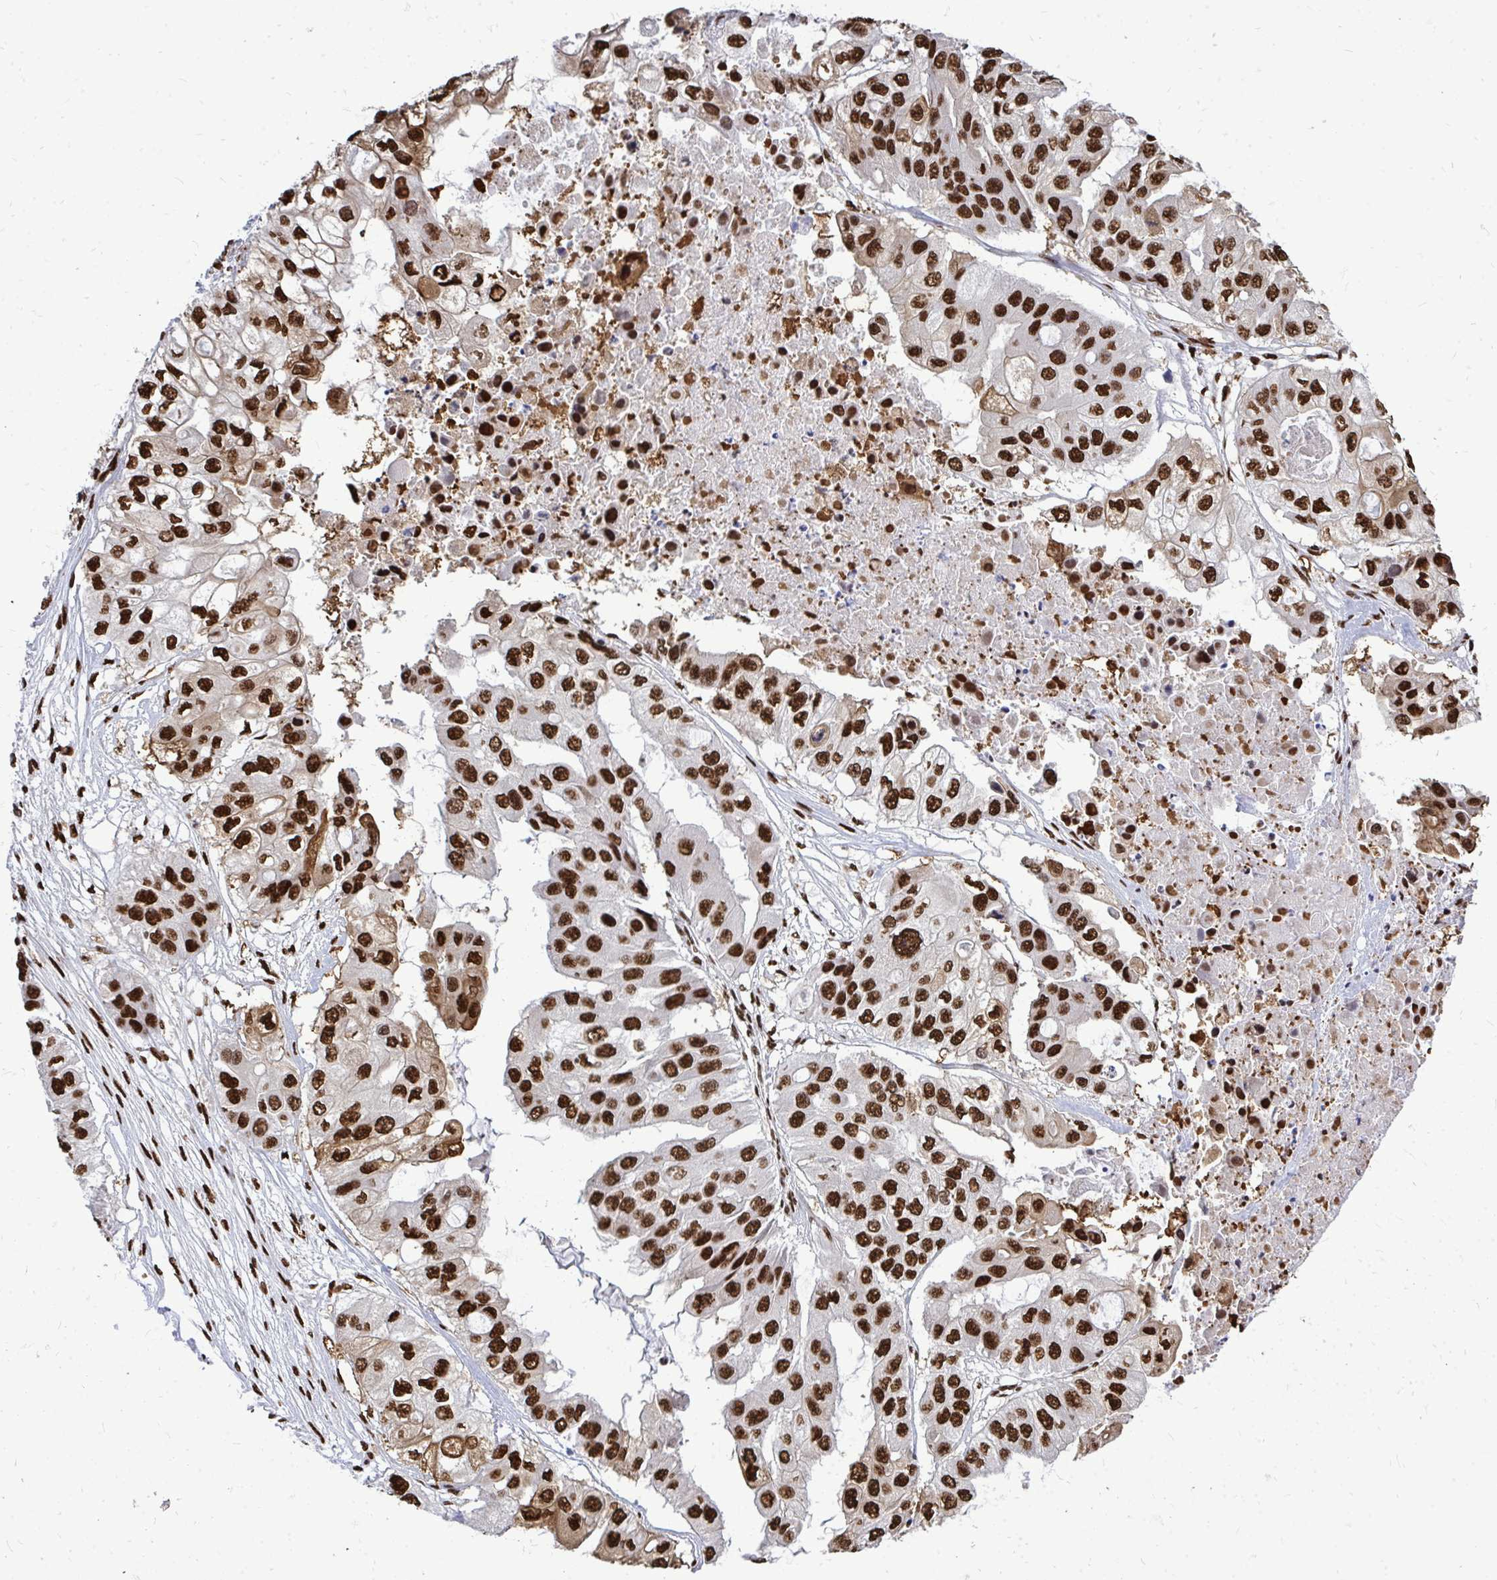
{"staining": {"intensity": "strong", "quantity": ">75%", "location": "nuclear"}, "tissue": "ovarian cancer", "cell_type": "Tumor cells", "image_type": "cancer", "snomed": [{"axis": "morphology", "description": "Cystadenocarcinoma, serous, NOS"}, {"axis": "topography", "description": "Ovary"}], "caption": "High-magnification brightfield microscopy of ovarian cancer stained with DAB (brown) and counterstained with hematoxylin (blue). tumor cells exhibit strong nuclear expression is present in approximately>75% of cells.", "gene": "TBL1Y", "patient": {"sex": "female", "age": 56}}